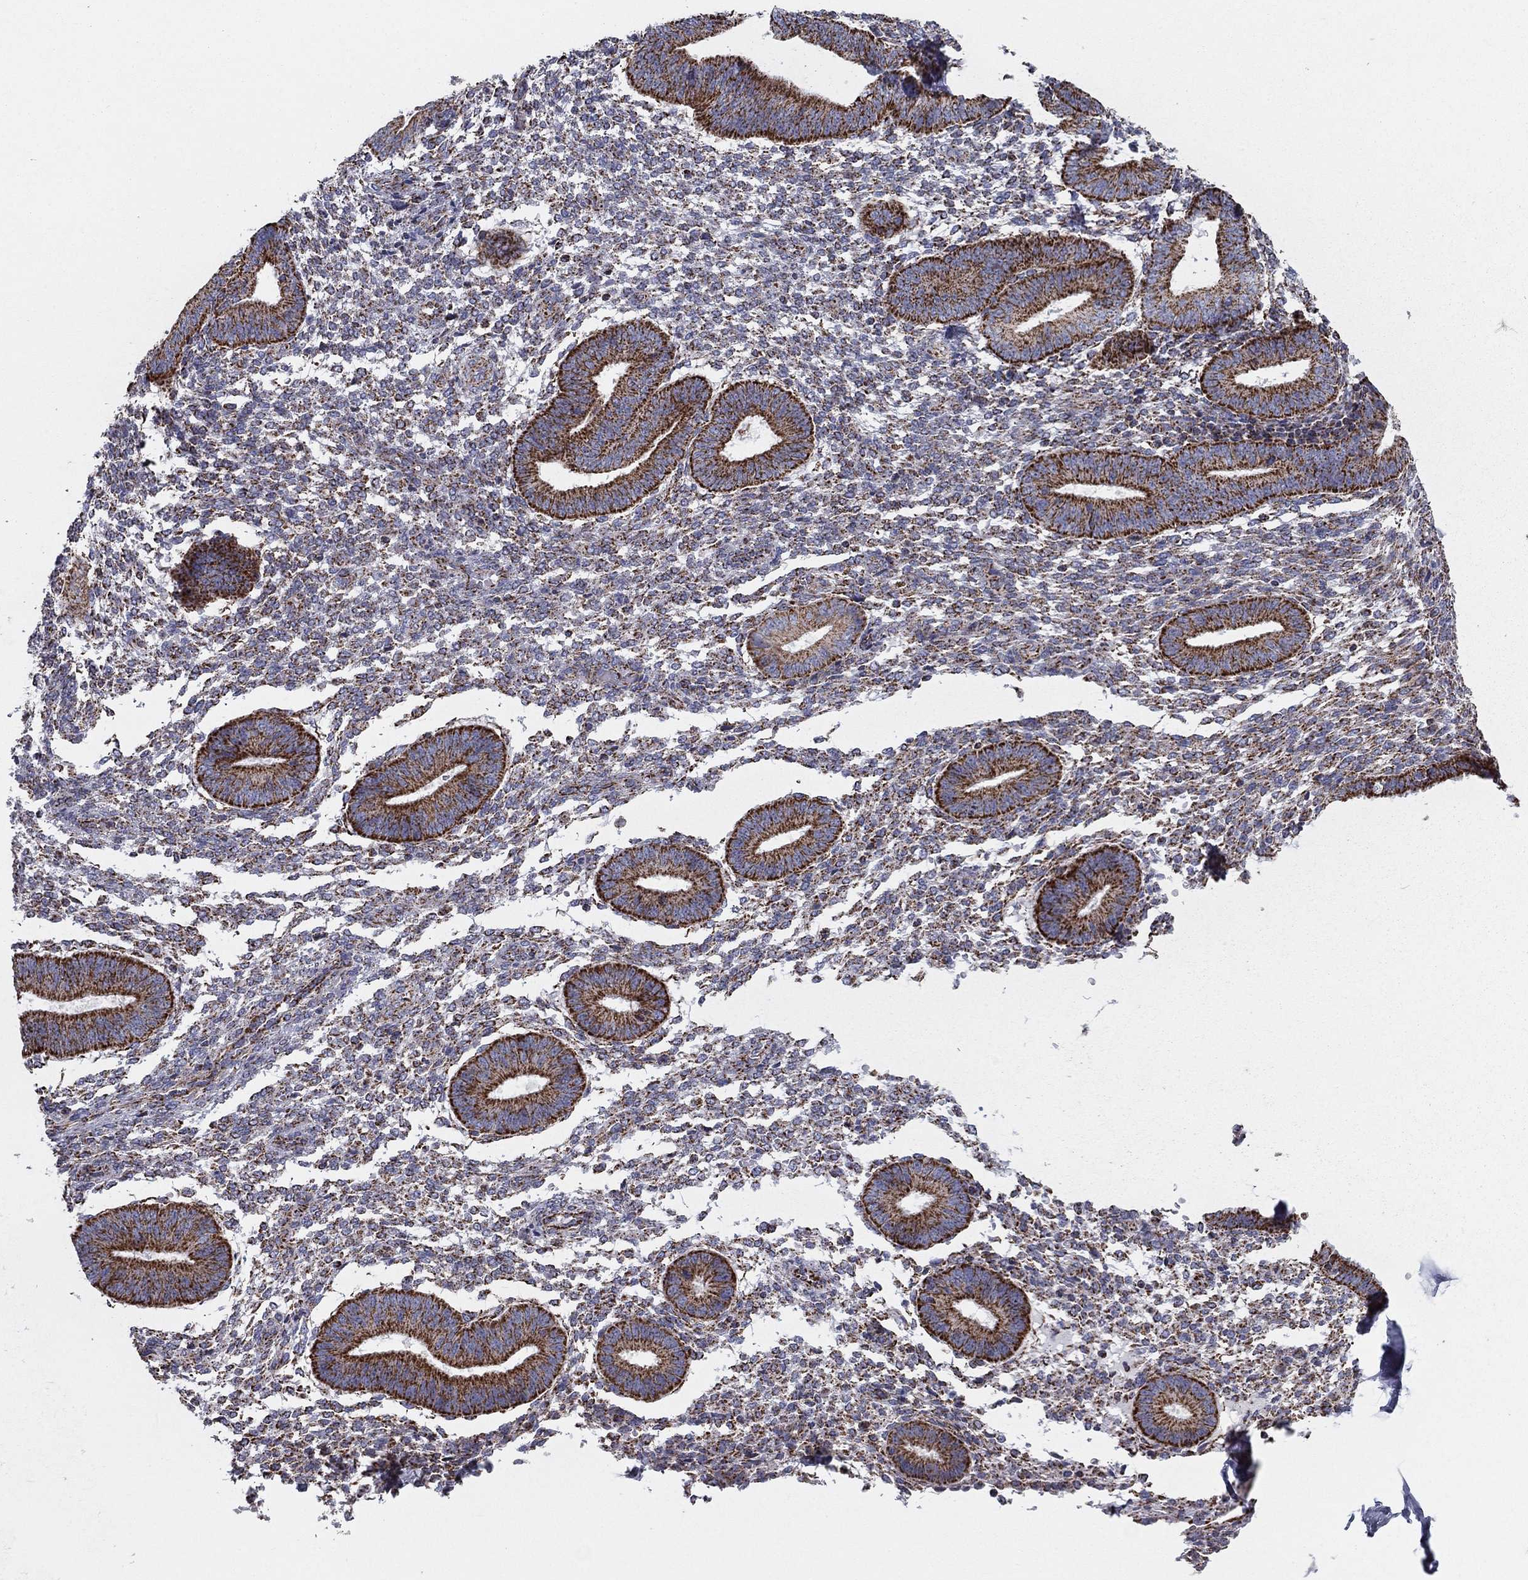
{"staining": {"intensity": "moderate", "quantity": "25%-75%", "location": "cytoplasmic/membranous"}, "tissue": "endometrium", "cell_type": "Cells in endometrial stroma", "image_type": "normal", "snomed": [{"axis": "morphology", "description": "Normal tissue, NOS"}, {"axis": "topography", "description": "Endometrium"}], "caption": "Moderate cytoplasmic/membranous expression for a protein is identified in approximately 25%-75% of cells in endometrial stroma of benign endometrium using immunohistochemistry (IHC).", "gene": "NDUFV1", "patient": {"sex": "female", "age": 47}}